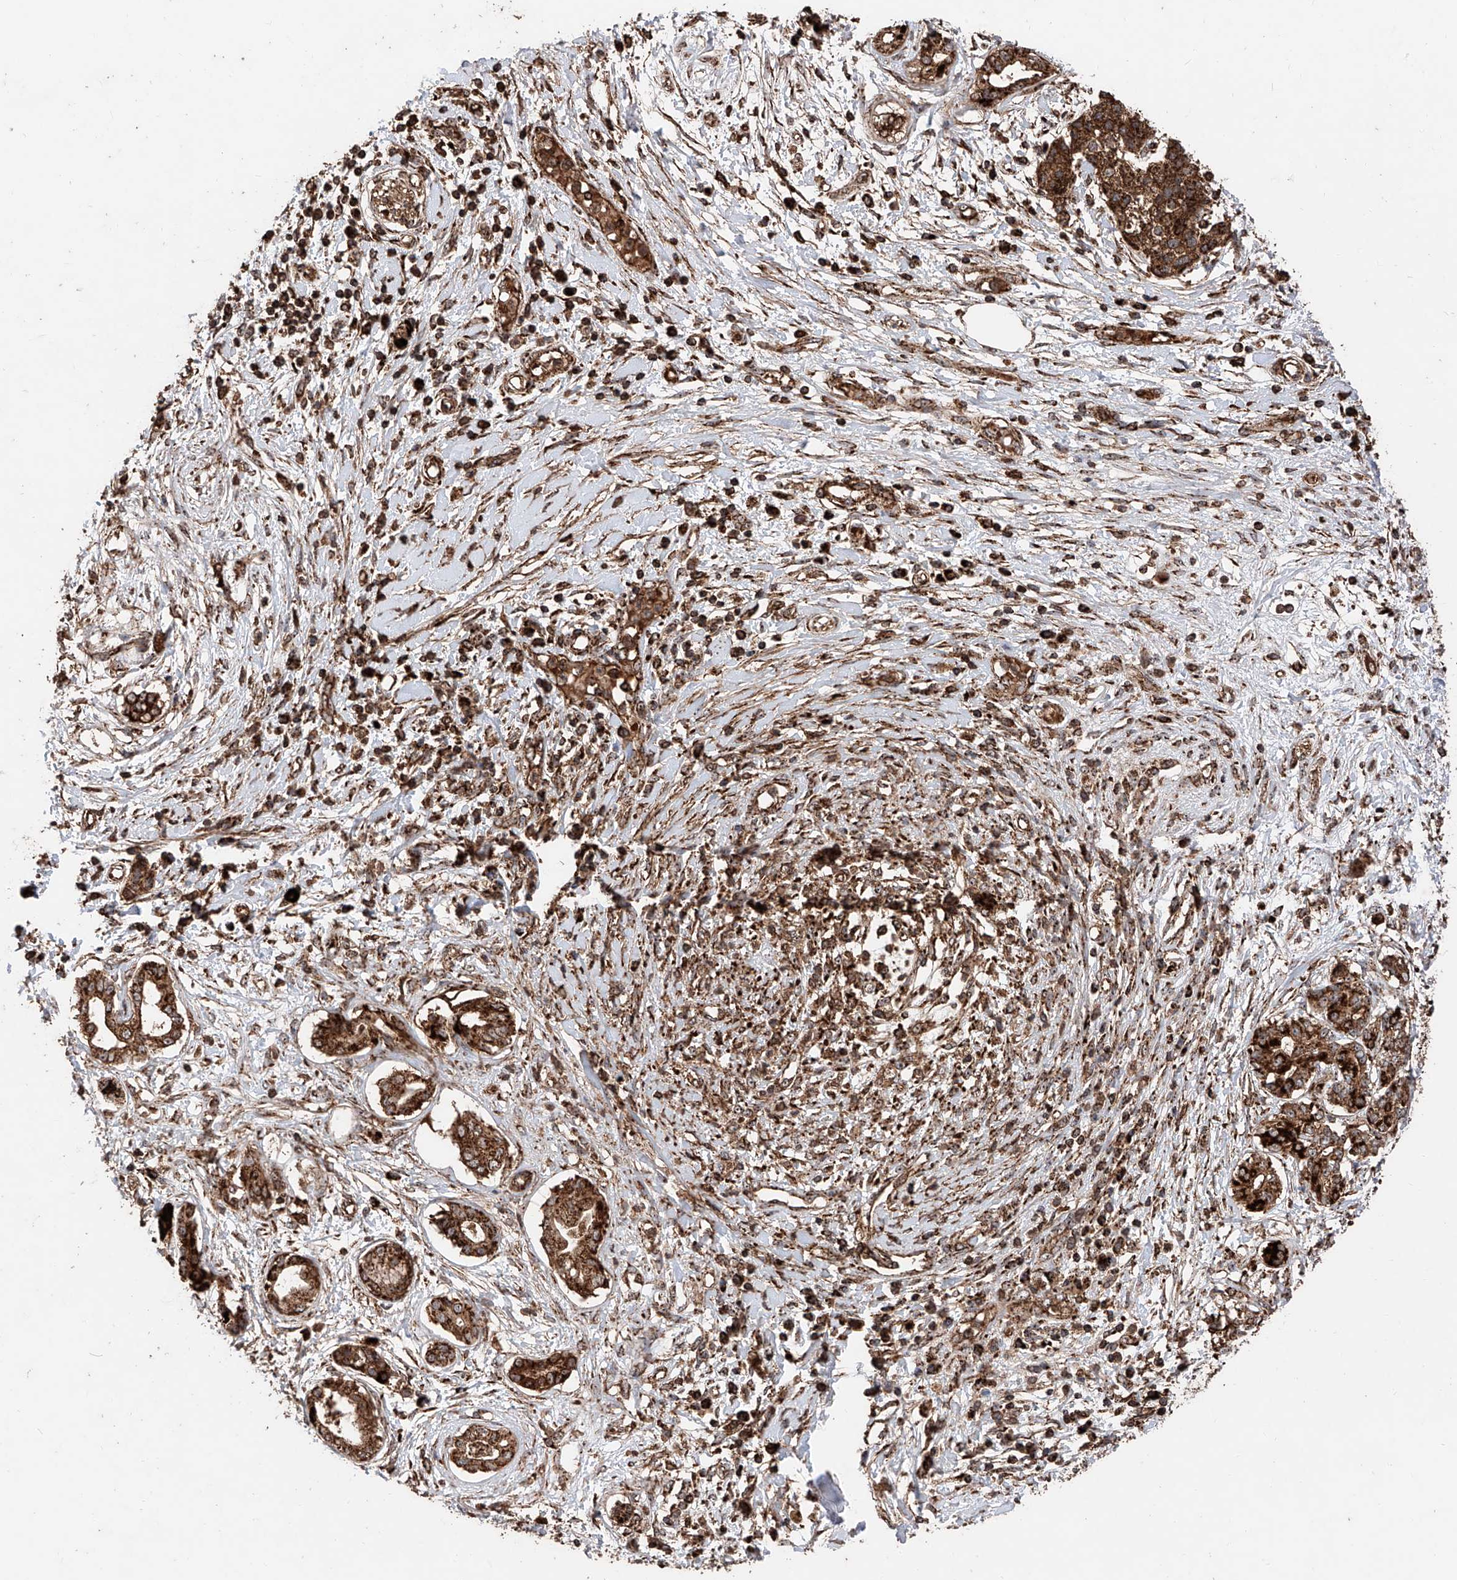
{"staining": {"intensity": "strong", "quantity": ">75%", "location": "cytoplasmic/membranous"}, "tissue": "pancreatic cancer", "cell_type": "Tumor cells", "image_type": "cancer", "snomed": [{"axis": "morphology", "description": "Adenocarcinoma, NOS"}, {"axis": "topography", "description": "Pancreas"}], "caption": "Human adenocarcinoma (pancreatic) stained with a brown dye reveals strong cytoplasmic/membranous positive staining in about >75% of tumor cells.", "gene": "PISD", "patient": {"sex": "female", "age": 56}}